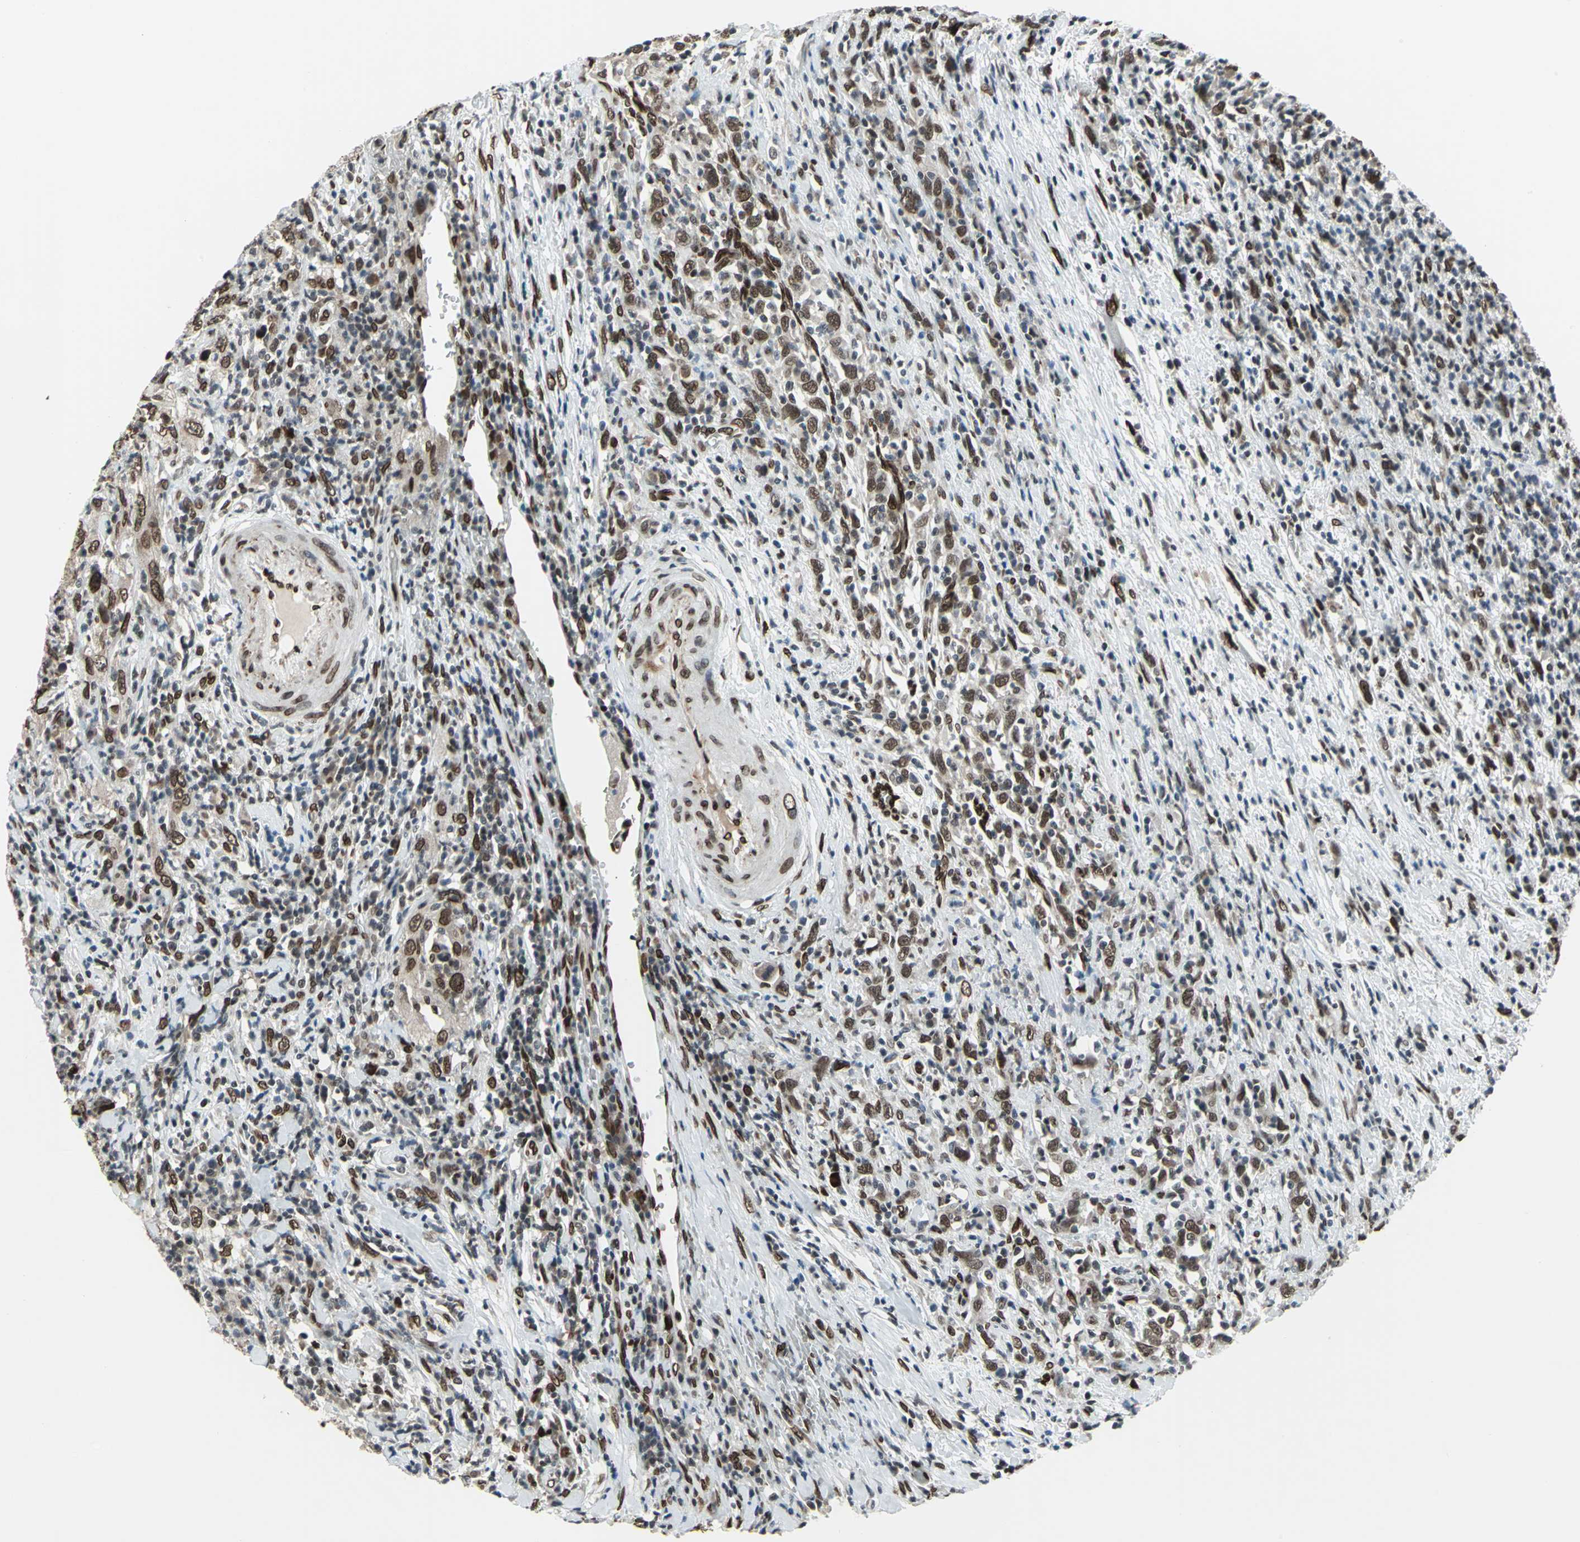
{"staining": {"intensity": "strong", "quantity": ">75%", "location": "cytoplasmic/membranous,nuclear"}, "tissue": "urothelial cancer", "cell_type": "Tumor cells", "image_type": "cancer", "snomed": [{"axis": "morphology", "description": "Urothelial carcinoma, High grade"}, {"axis": "topography", "description": "Urinary bladder"}], "caption": "Approximately >75% of tumor cells in human high-grade urothelial carcinoma exhibit strong cytoplasmic/membranous and nuclear protein positivity as visualized by brown immunohistochemical staining.", "gene": "ISY1", "patient": {"sex": "male", "age": 61}}